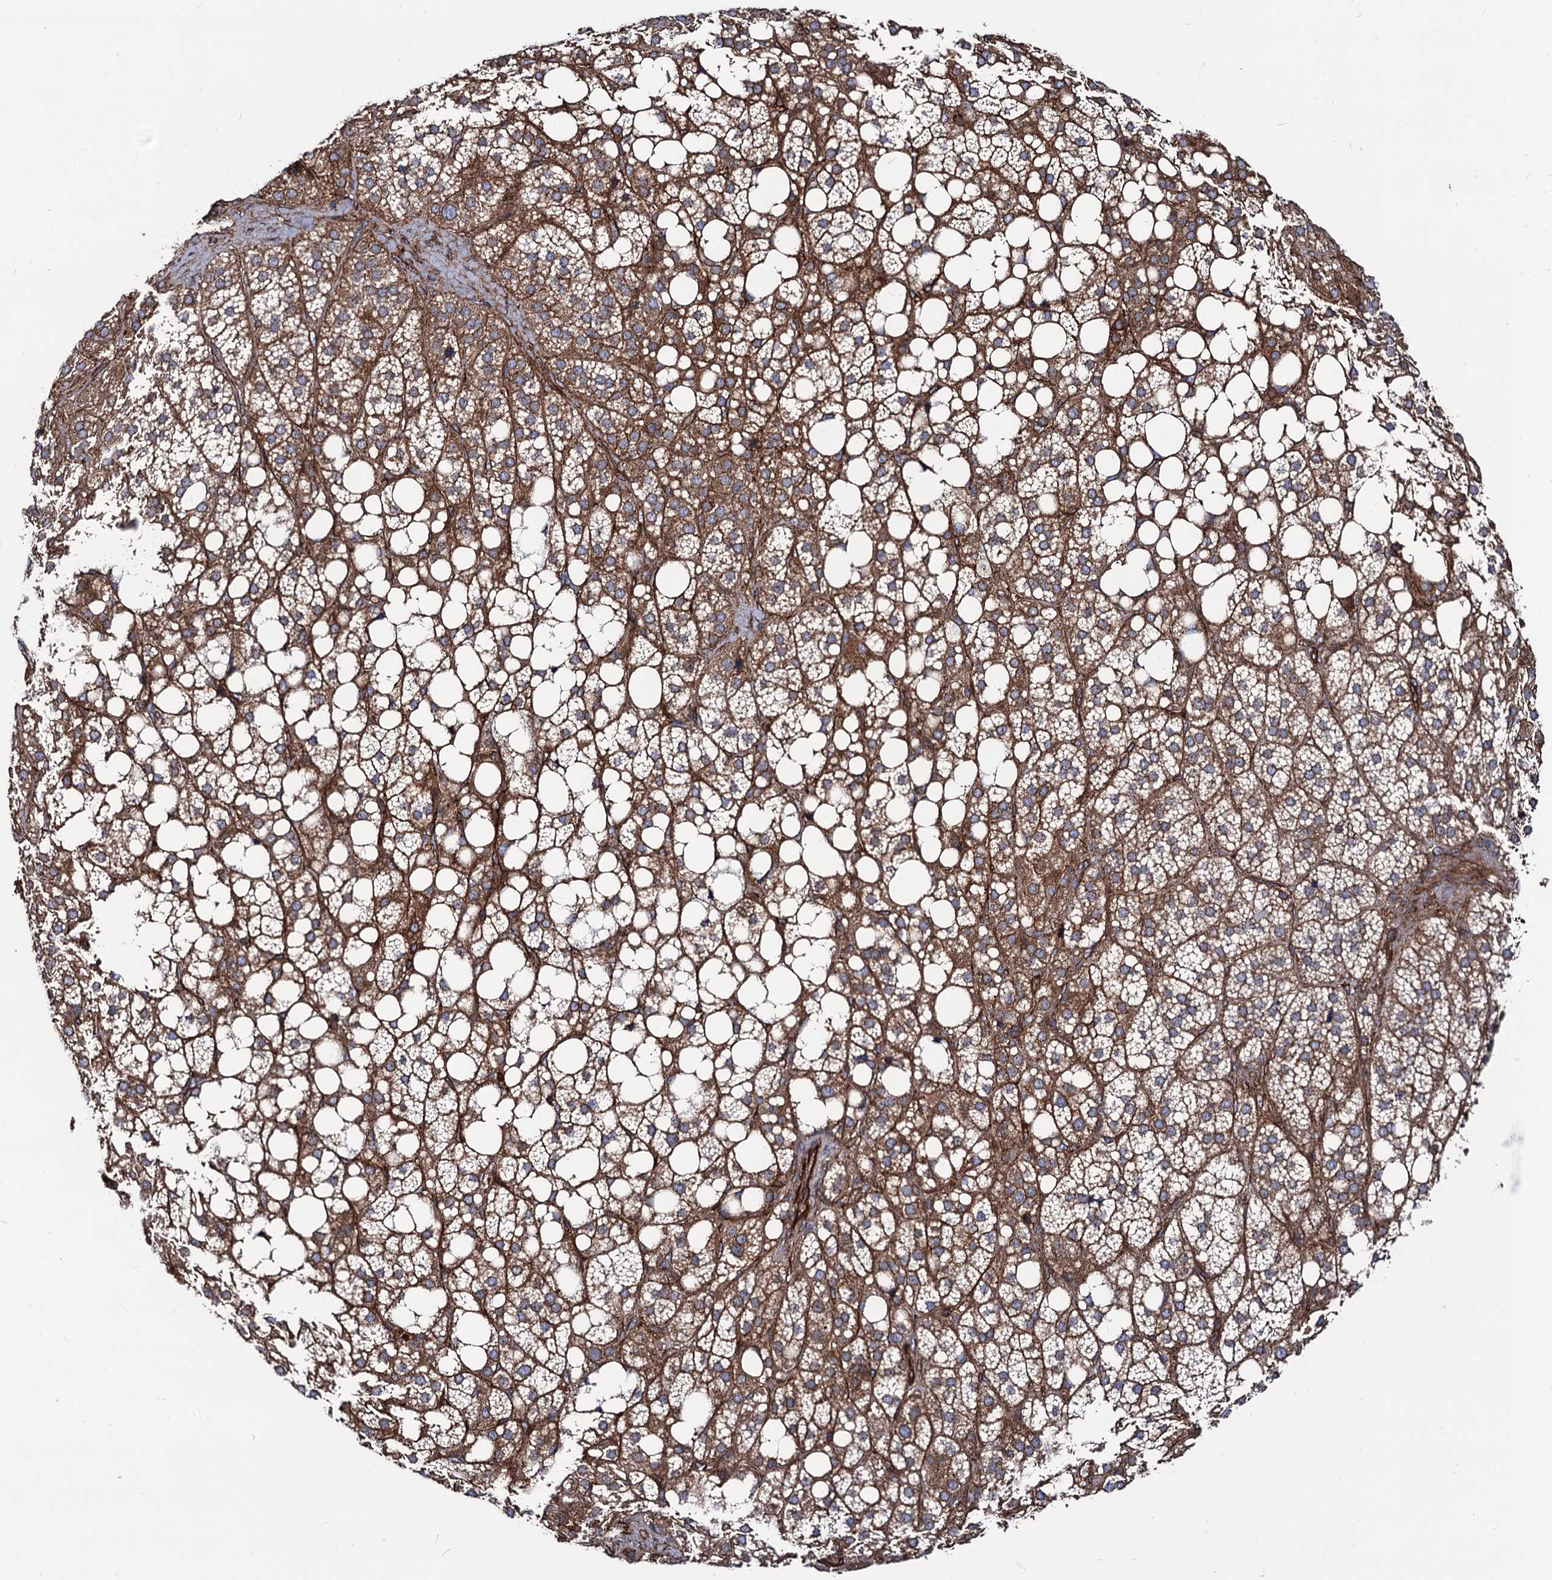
{"staining": {"intensity": "moderate", "quantity": ">75%", "location": "cytoplasmic/membranous"}, "tissue": "adrenal gland", "cell_type": "Glandular cells", "image_type": "normal", "snomed": [{"axis": "morphology", "description": "Normal tissue, NOS"}, {"axis": "topography", "description": "Adrenal gland"}], "caption": "A high-resolution micrograph shows immunohistochemistry (IHC) staining of normal adrenal gland, which displays moderate cytoplasmic/membranous positivity in about >75% of glandular cells.", "gene": "CIP2A", "patient": {"sex": "female", "age": 59}}